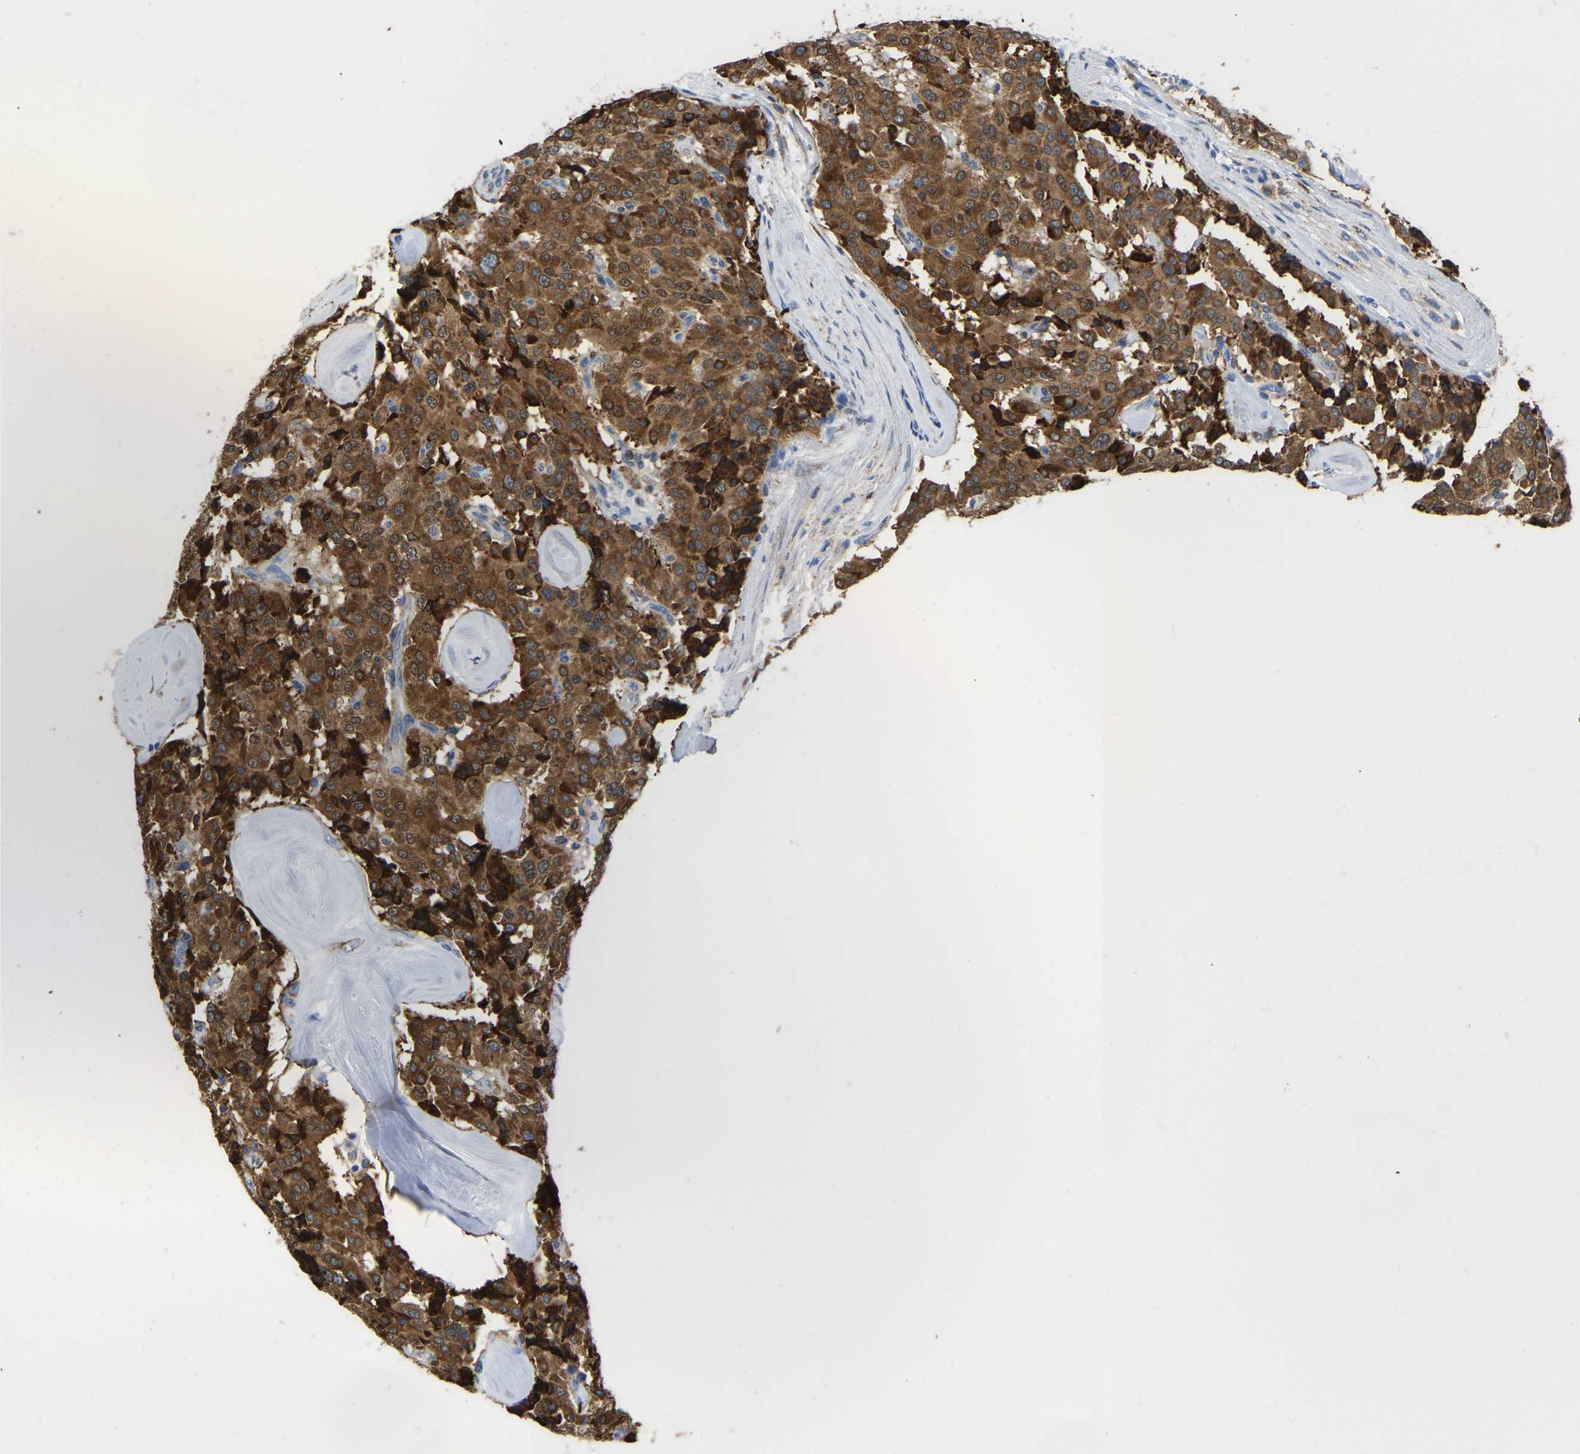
{"staining": {"intensity": "strong", "quantity": ">75%", "location": "cytoplasmic/membranous"}, "tissue": "carcinoid", "cell_type": "Tumor cells", "image_type": "cancer", "snomed": [{"axis": "morphology", "description": "Carcinoid, malignant, NOS"}, {"axis": "topography", "description": "Lung"}], "caption": "The image demonstrates staining of carcinoid, revealing strong cytoplasmic/membranous protein expression (brown color) within tumor cells.", "gene": "P4HB", "patient": {"sex": "male", "age": 30}}